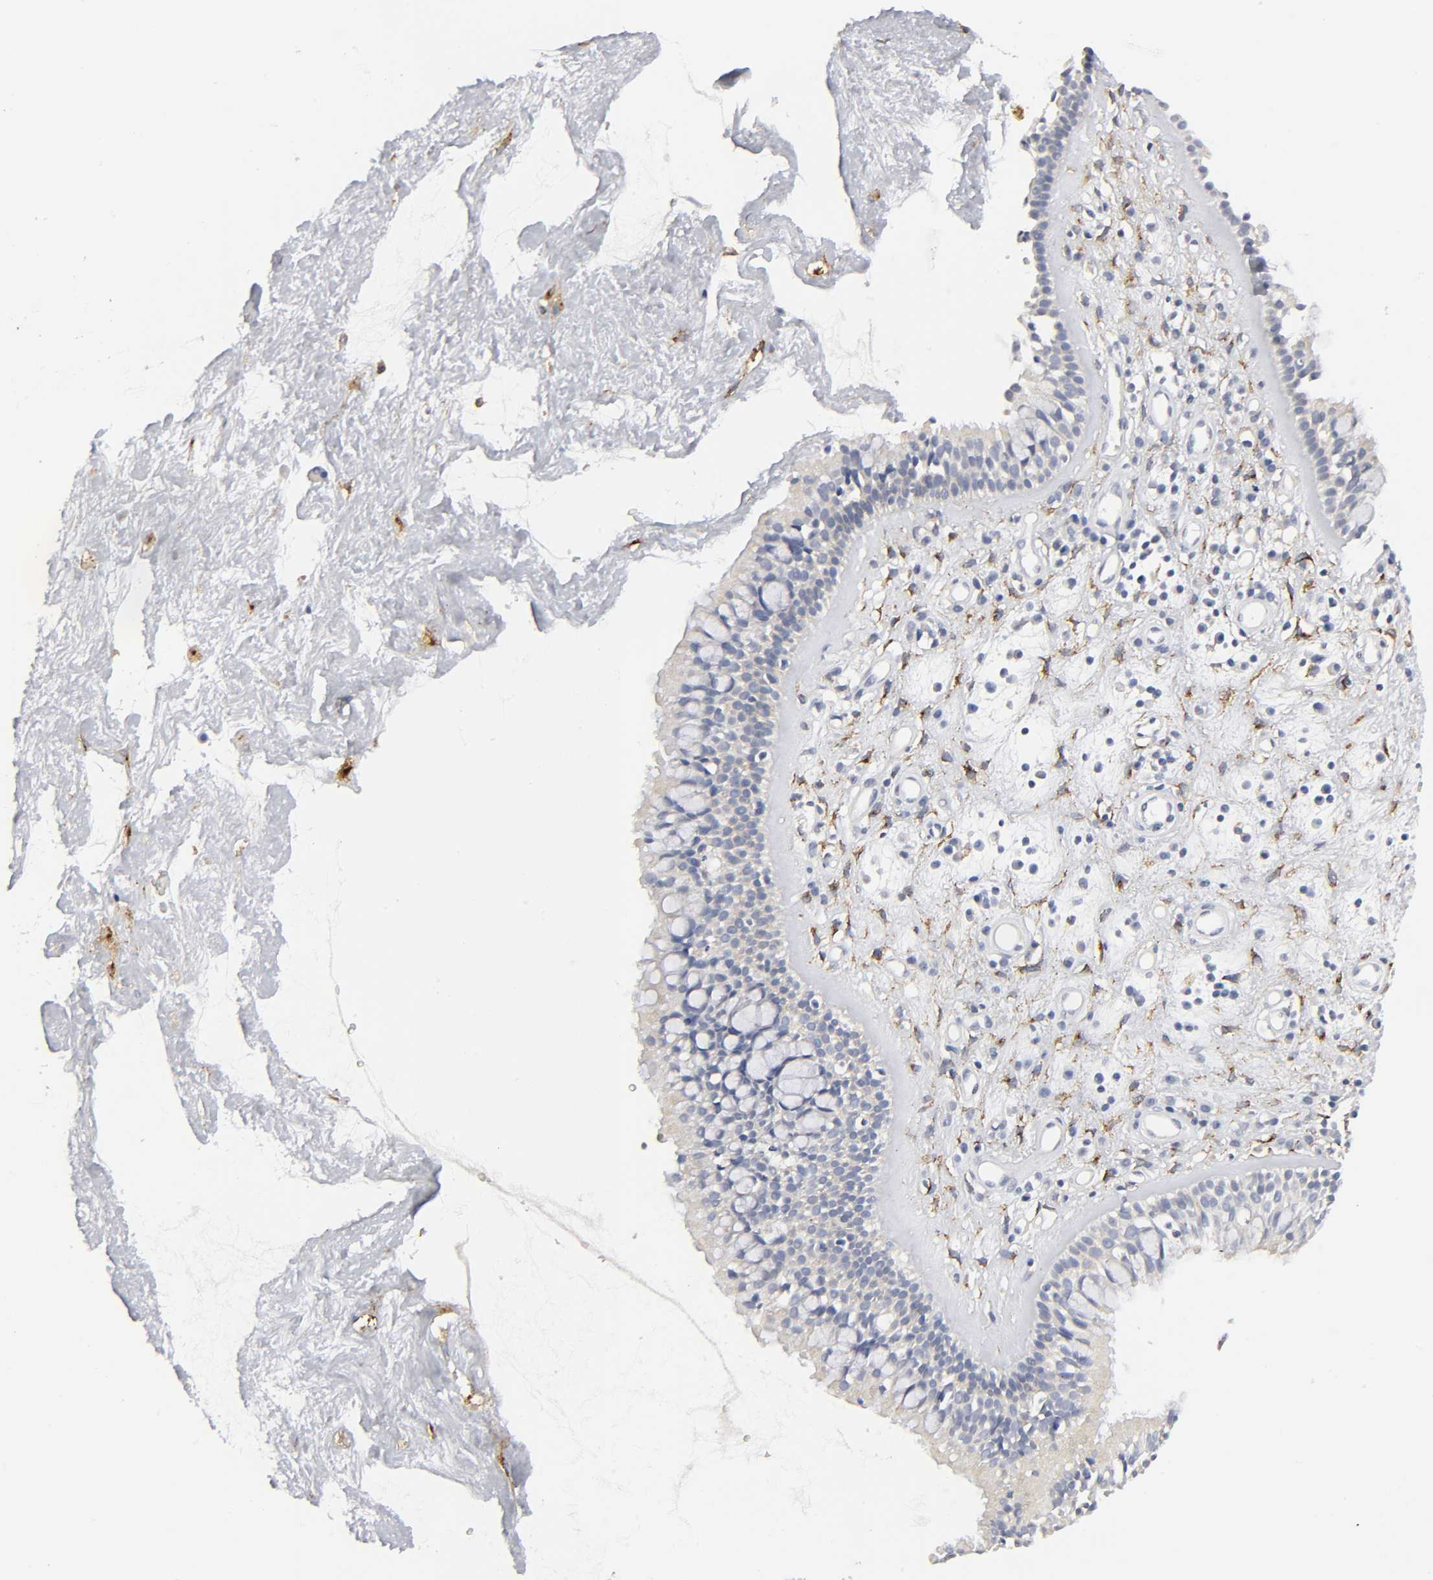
{"staining": {"intensity": "negative", "quantity": "none", "location": "none"}, "tissue": "nasopharynx", "cell_type": "Respiratory epithelial cells", "image_type": "normal", "snomed": [{"axis": "morphology", "description": "Normal tissue, NOS"}, {"axis": "topography", "description": "Nasopharynx"}], "caption": "Immunohistochemistry of benign nasopharynx shows no staining in respiratory epithelial cells.", "gene": "LRP1", "patient": {"sex": "male", "age": 21}}